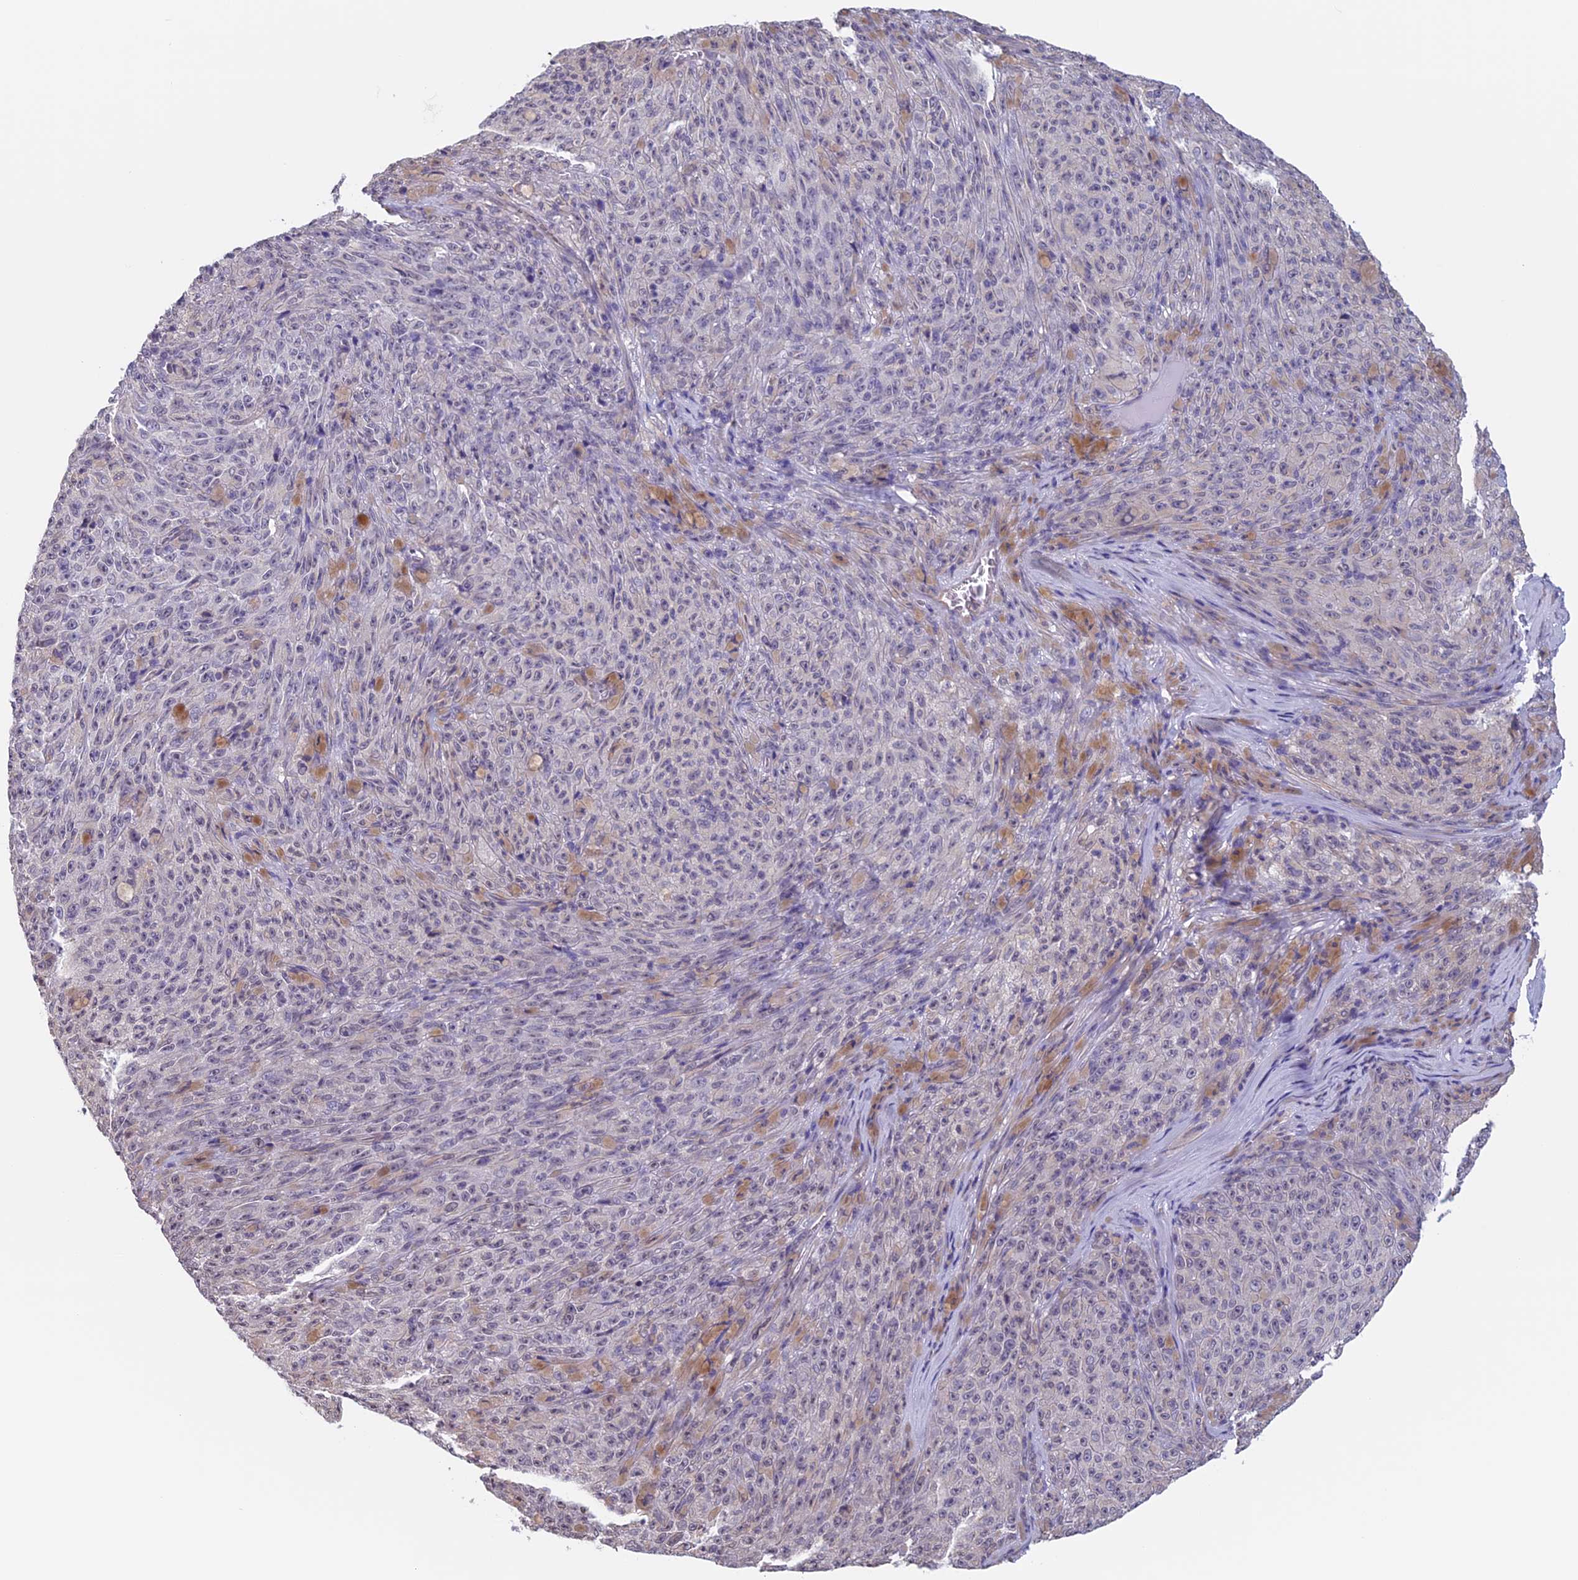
{"staining": {"intensity": "negative", "quantity": "none", "location": "none"}, "tissue": "melanoma", "cell_type": "Tumor cells", "image_type": "cancer", "snomed": [{"axis": "morphology", "description": "Malignant melanoma, NOS"}, {"axis": "topography", "description": "Skin"}], "caption": "Human melanoma stained for a protein using immunohistochemistry (IHC) shows no positivity in tumor cells.", "gene": "SLC1A6", "patient": {"sex": "female", "age": 82}}